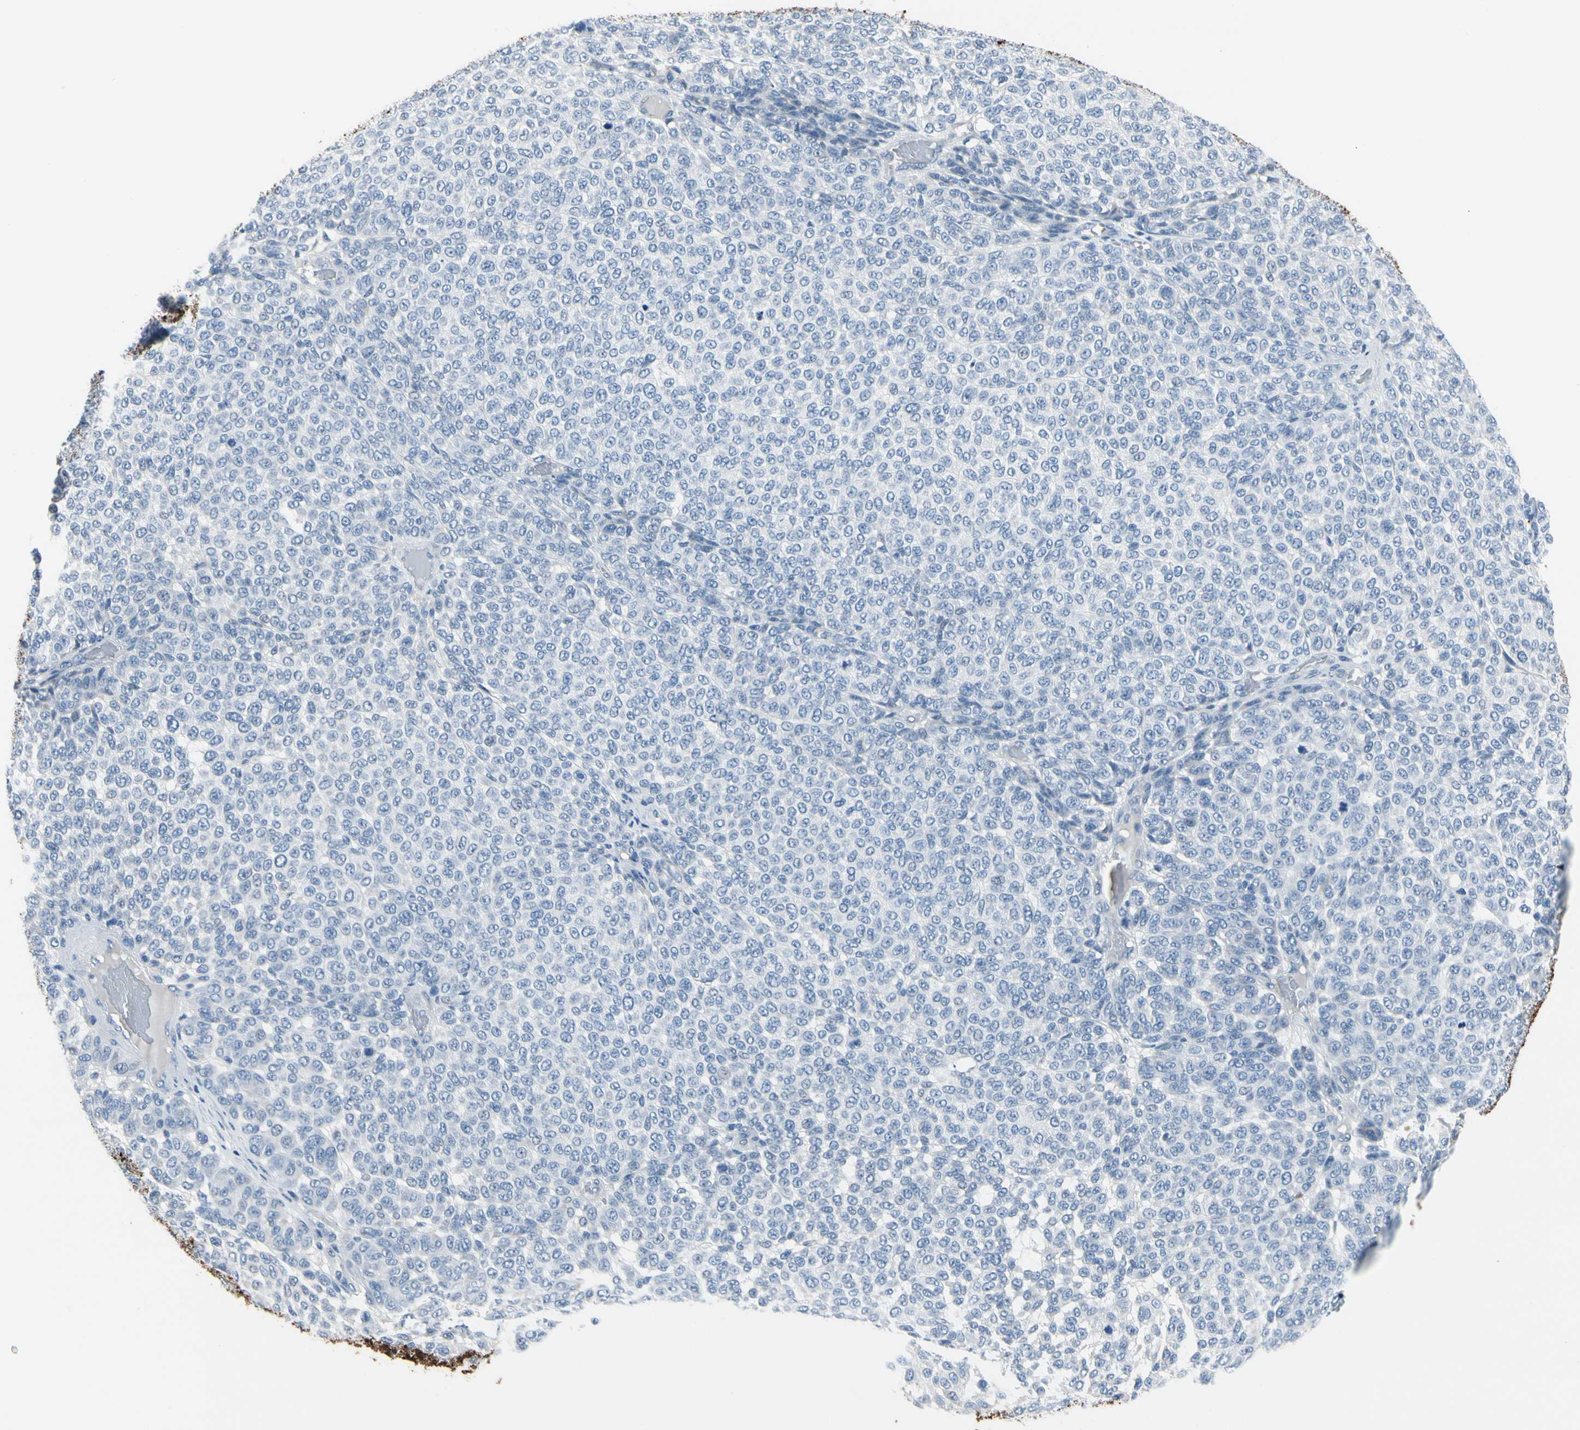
{"staining": {"intensity": "negative", "quantity": "none", "location": "none"}, "tissue": "melanoma", "cell_type": "Tumor cells", "image_type": "cancer", "snomed": [{"axis": "morphology", "description": "Malignant melanoma, NOS"}, {"axis": "topography", "description": "Skin"}], "caption": "Image shows no significant protein positivity in tumor cells of malignant melanoma. Nuclei are stained in blue.", "gene": "MUC5B", "patient": {"sex": "male", "age": 59}}